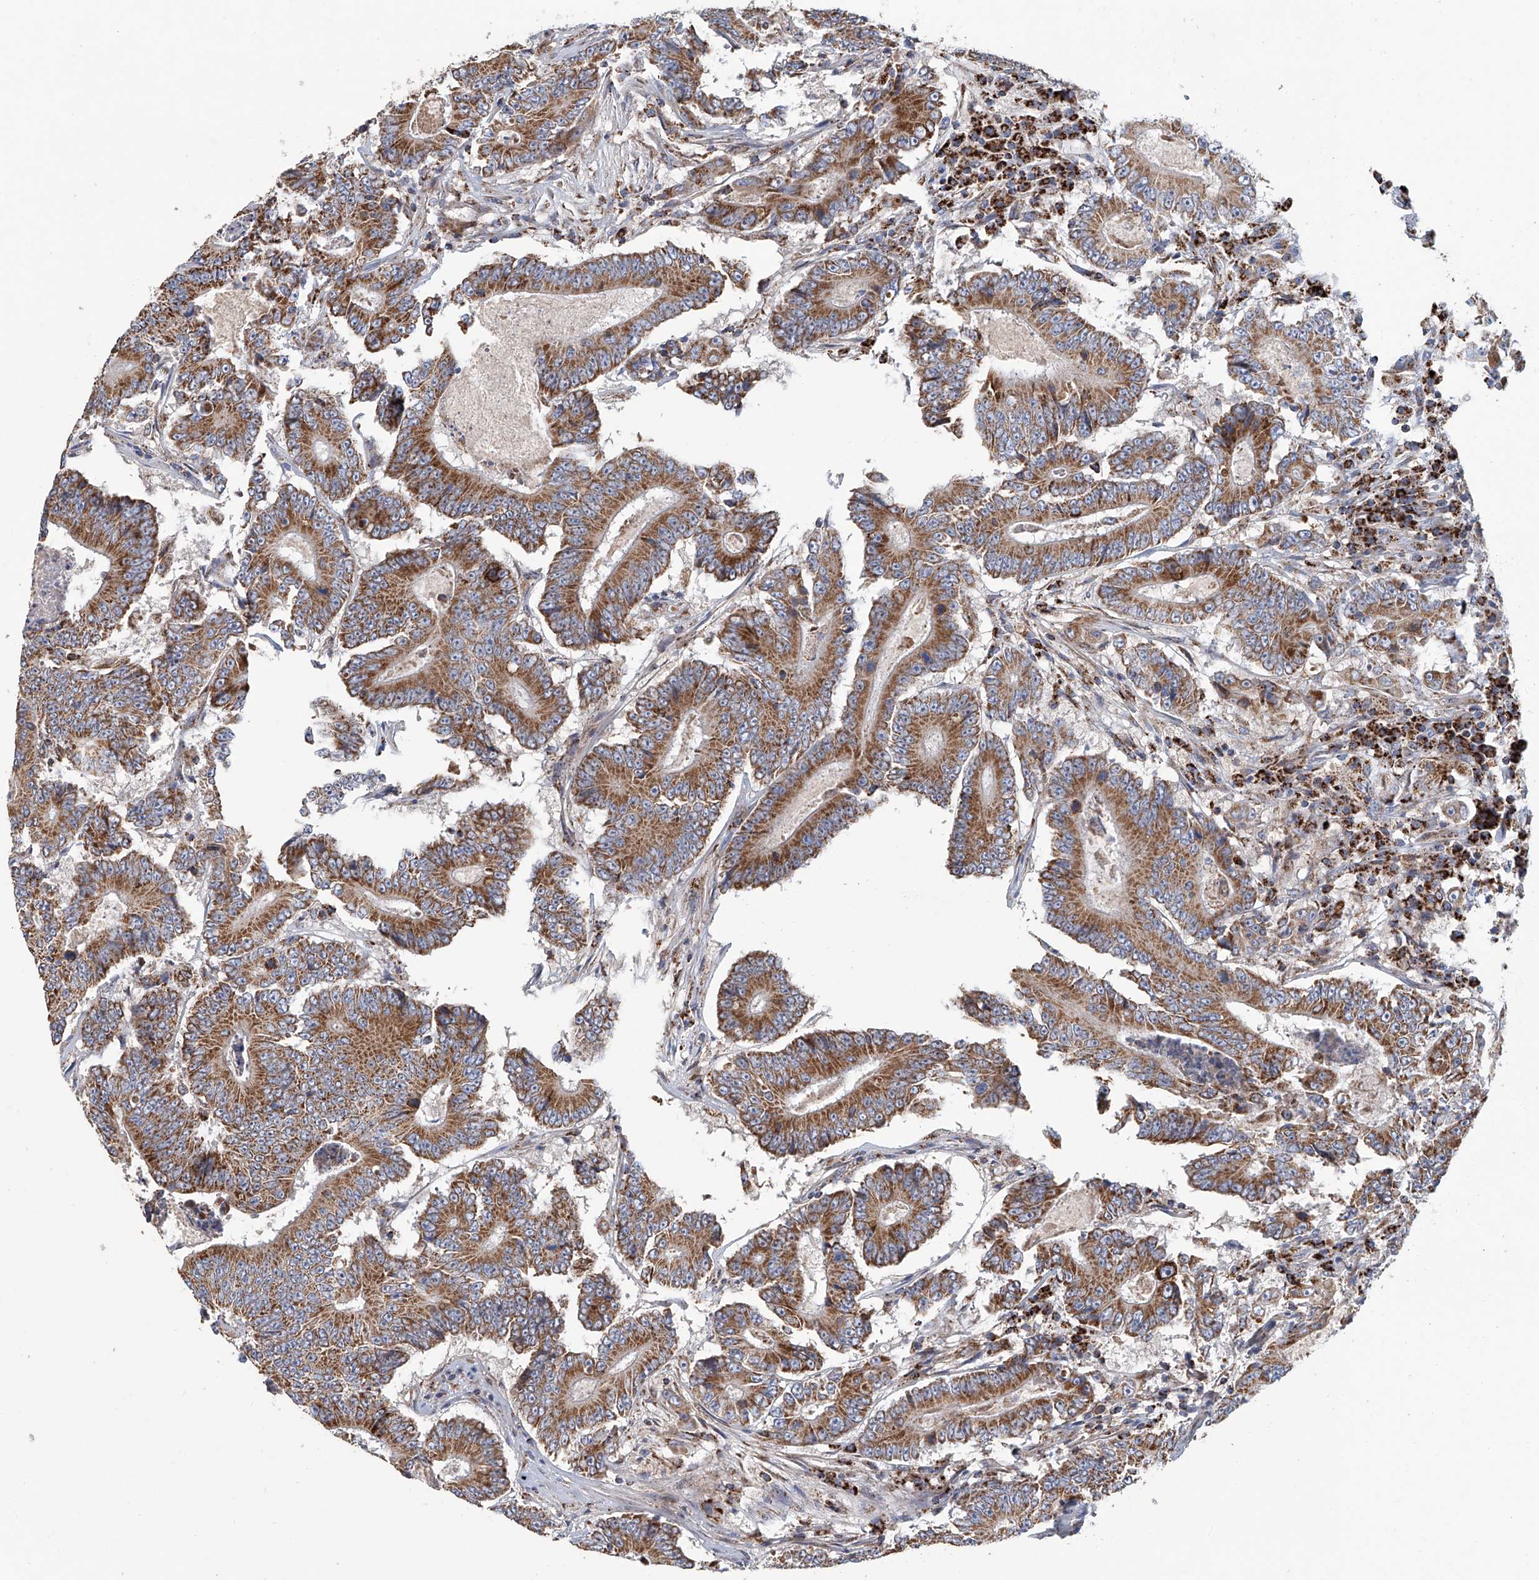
{"staining": {"intensity": "moderate", "quantity": ">75%", "location": "cytoplasmic/membranous"}, "tissue": "colorectal cancer", "cell_type": "Tumor cells", "image_type": "cancer", "snomed": [{"axis": "morphology", "description": "Adenocarcinoma, NOS"}, {"axis": "topography", "description": "Colon"}], "caption": "IHC staining of colorectal adenocarcinoma, which displays medium levels of moderate cytoplasmic/membranous positivity in approximately >75% of tumor cells indicating moderate cytoplasmic/membranous protein expression. The staining was performed using DAB (3,3'-diaminobenzidine) (brown) for protein detection and nuclei were counterstained in hematoxylin (blue).", "gene": "MCL1", "patient": {"sex": "male", "age": 83}}